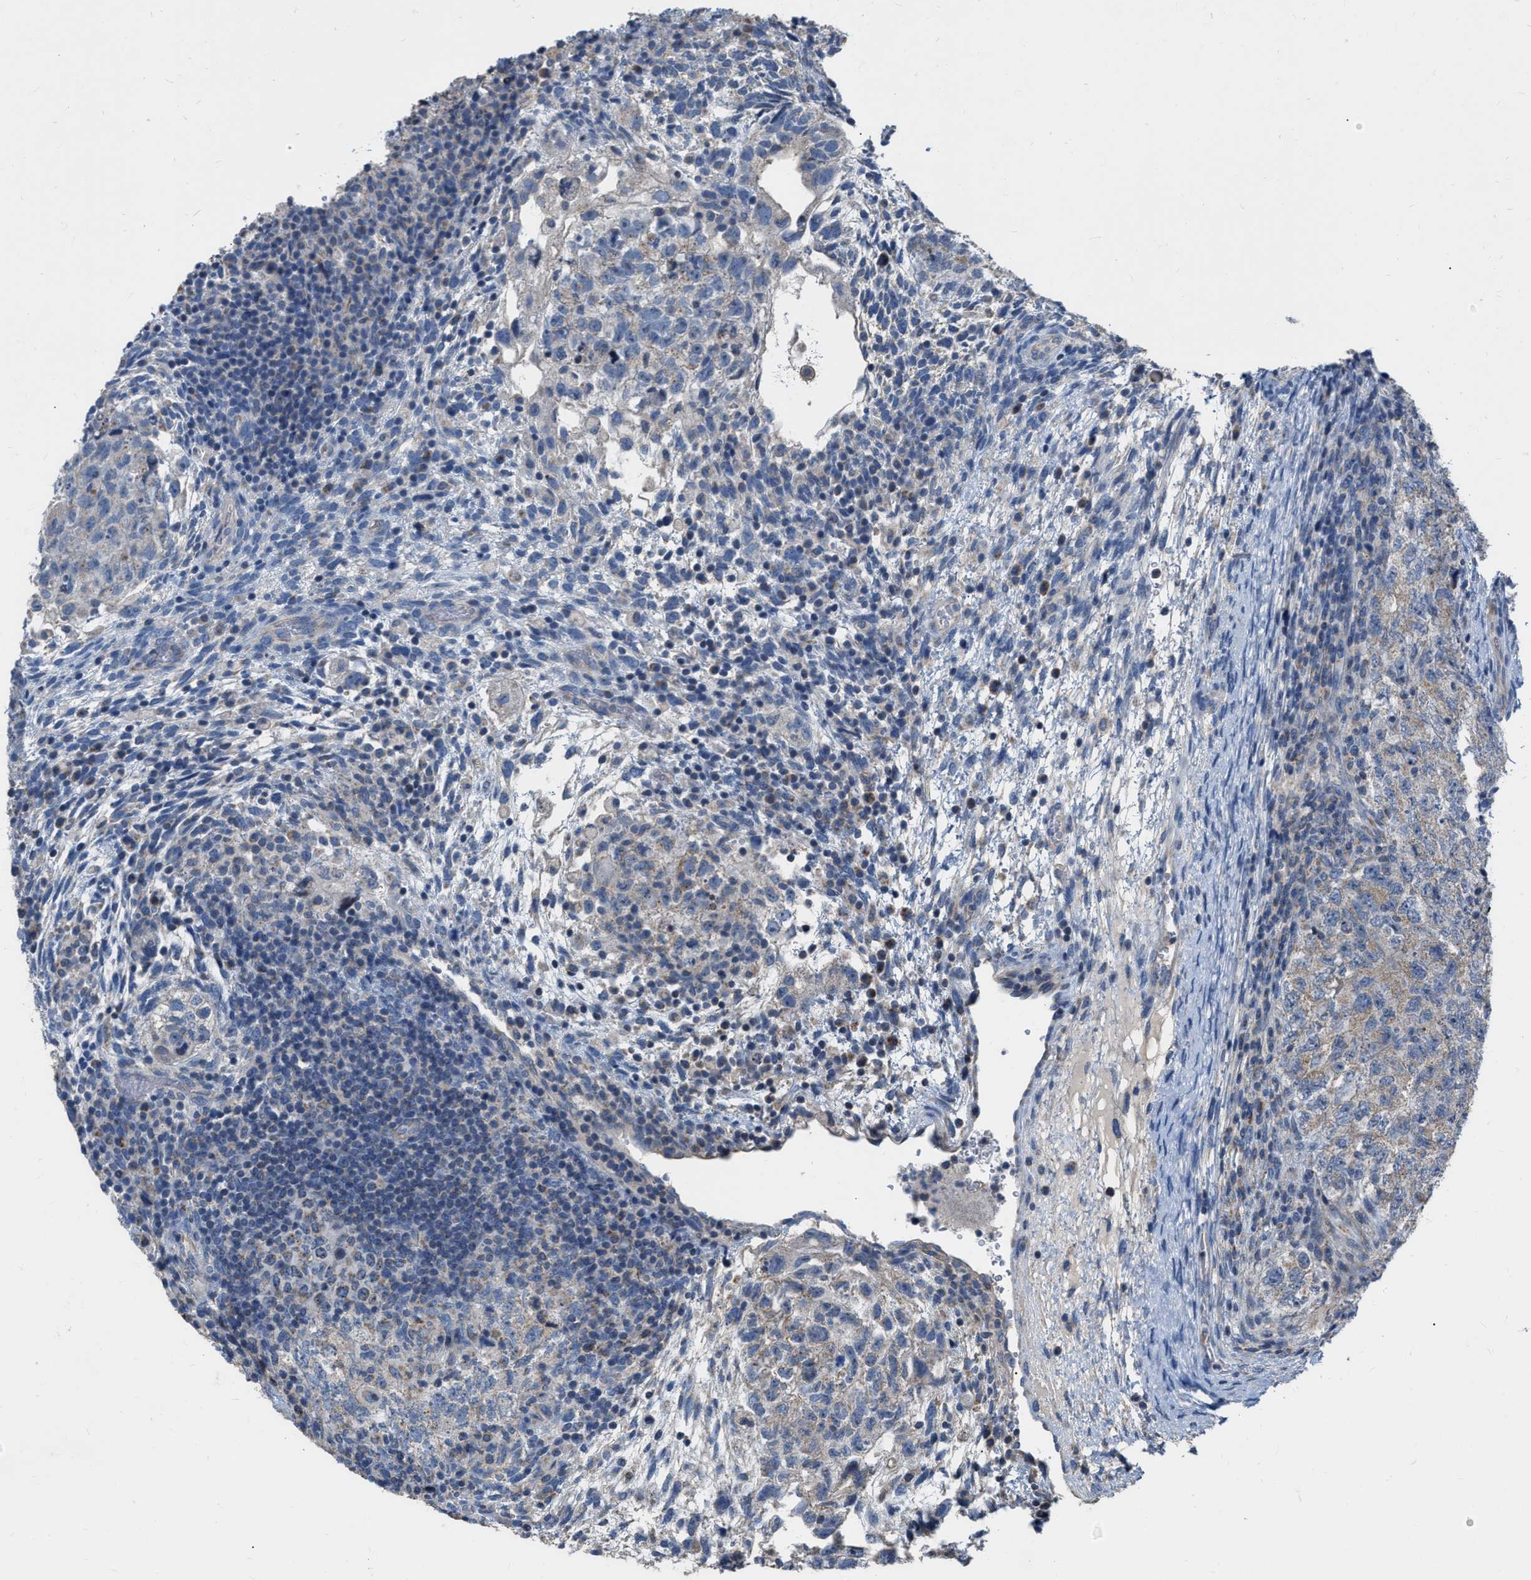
{"staining": {"intensity": "negative", "quantity": "none", "location": "none"}, "tissue": "testis cancer", "cell_type": "Tumor cells", "image_type": "cancer", "snomed": [{"axis": "morphology", "description": "Carcinoma, Embryonal, NOS"}, {"axis": "topography", "description": "Testis"}], "caption": "Human testis embryonal carcinoma stained for a protein using IHC reveals no expression in tumor cells.", "gene": "DDX56", "patient": {"sex": "male", "age": 36}}